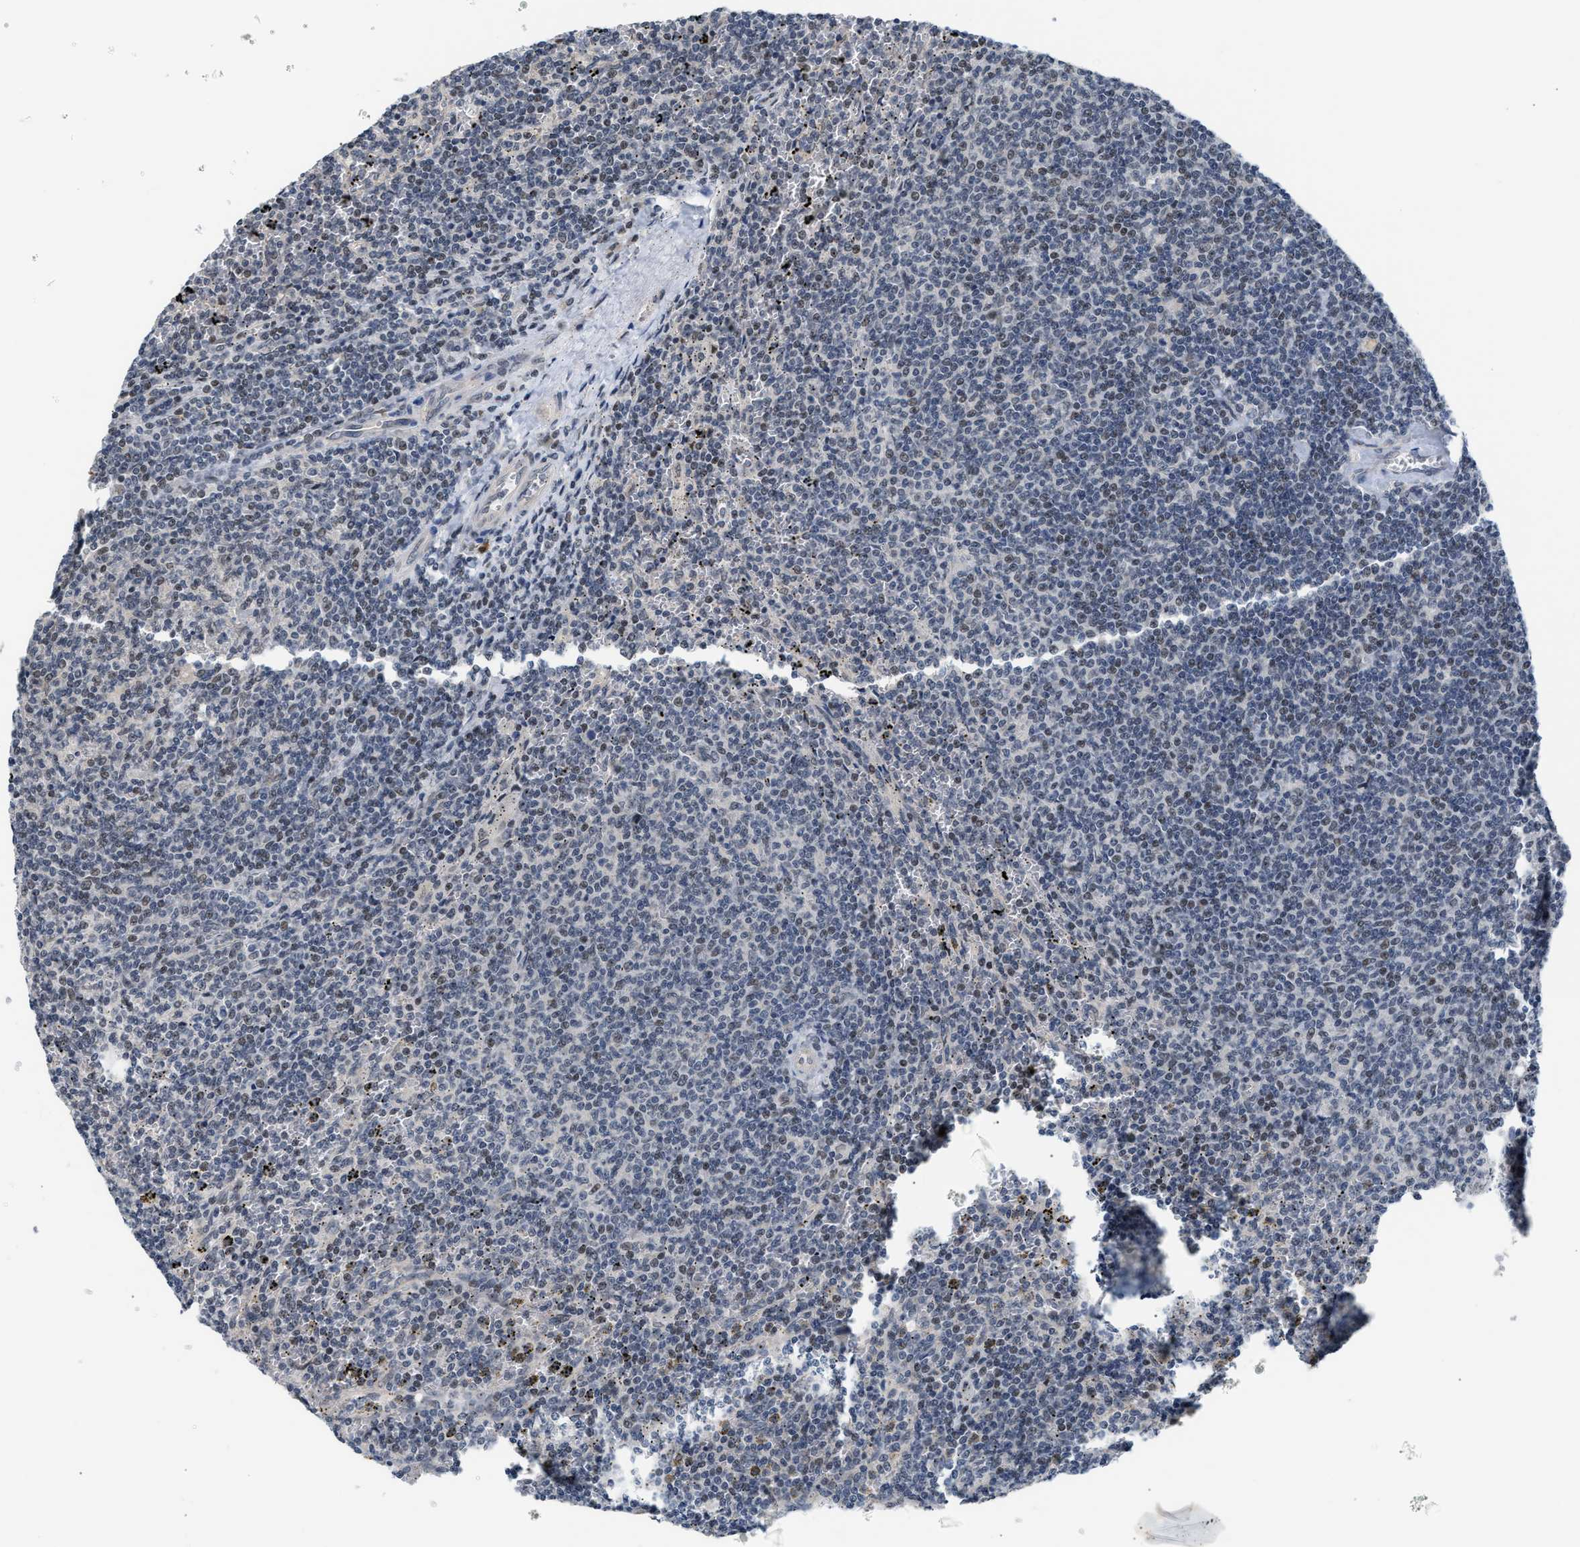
{"staining": {"intensity": "weak", "quantity": "<25%", "location": "nuclear"}, "tissue": "lymphoma", "cell_type": "Tumor cells", "image_type": "cancer", "snomed": [{"axis": "morphology", "description": "Malignant lymphoma, non-Hodgkin's type, Low grade"}, {"axis": "topography", "description": "Spleen"}], "caption": "IHC histopathology image of neoplastic tissue: human lymphoma stained with DAB reveals no significant protein positivity in tumor cells.", "gene": "TXNRD3", "patient": {"sex": "female", "age": 50}}